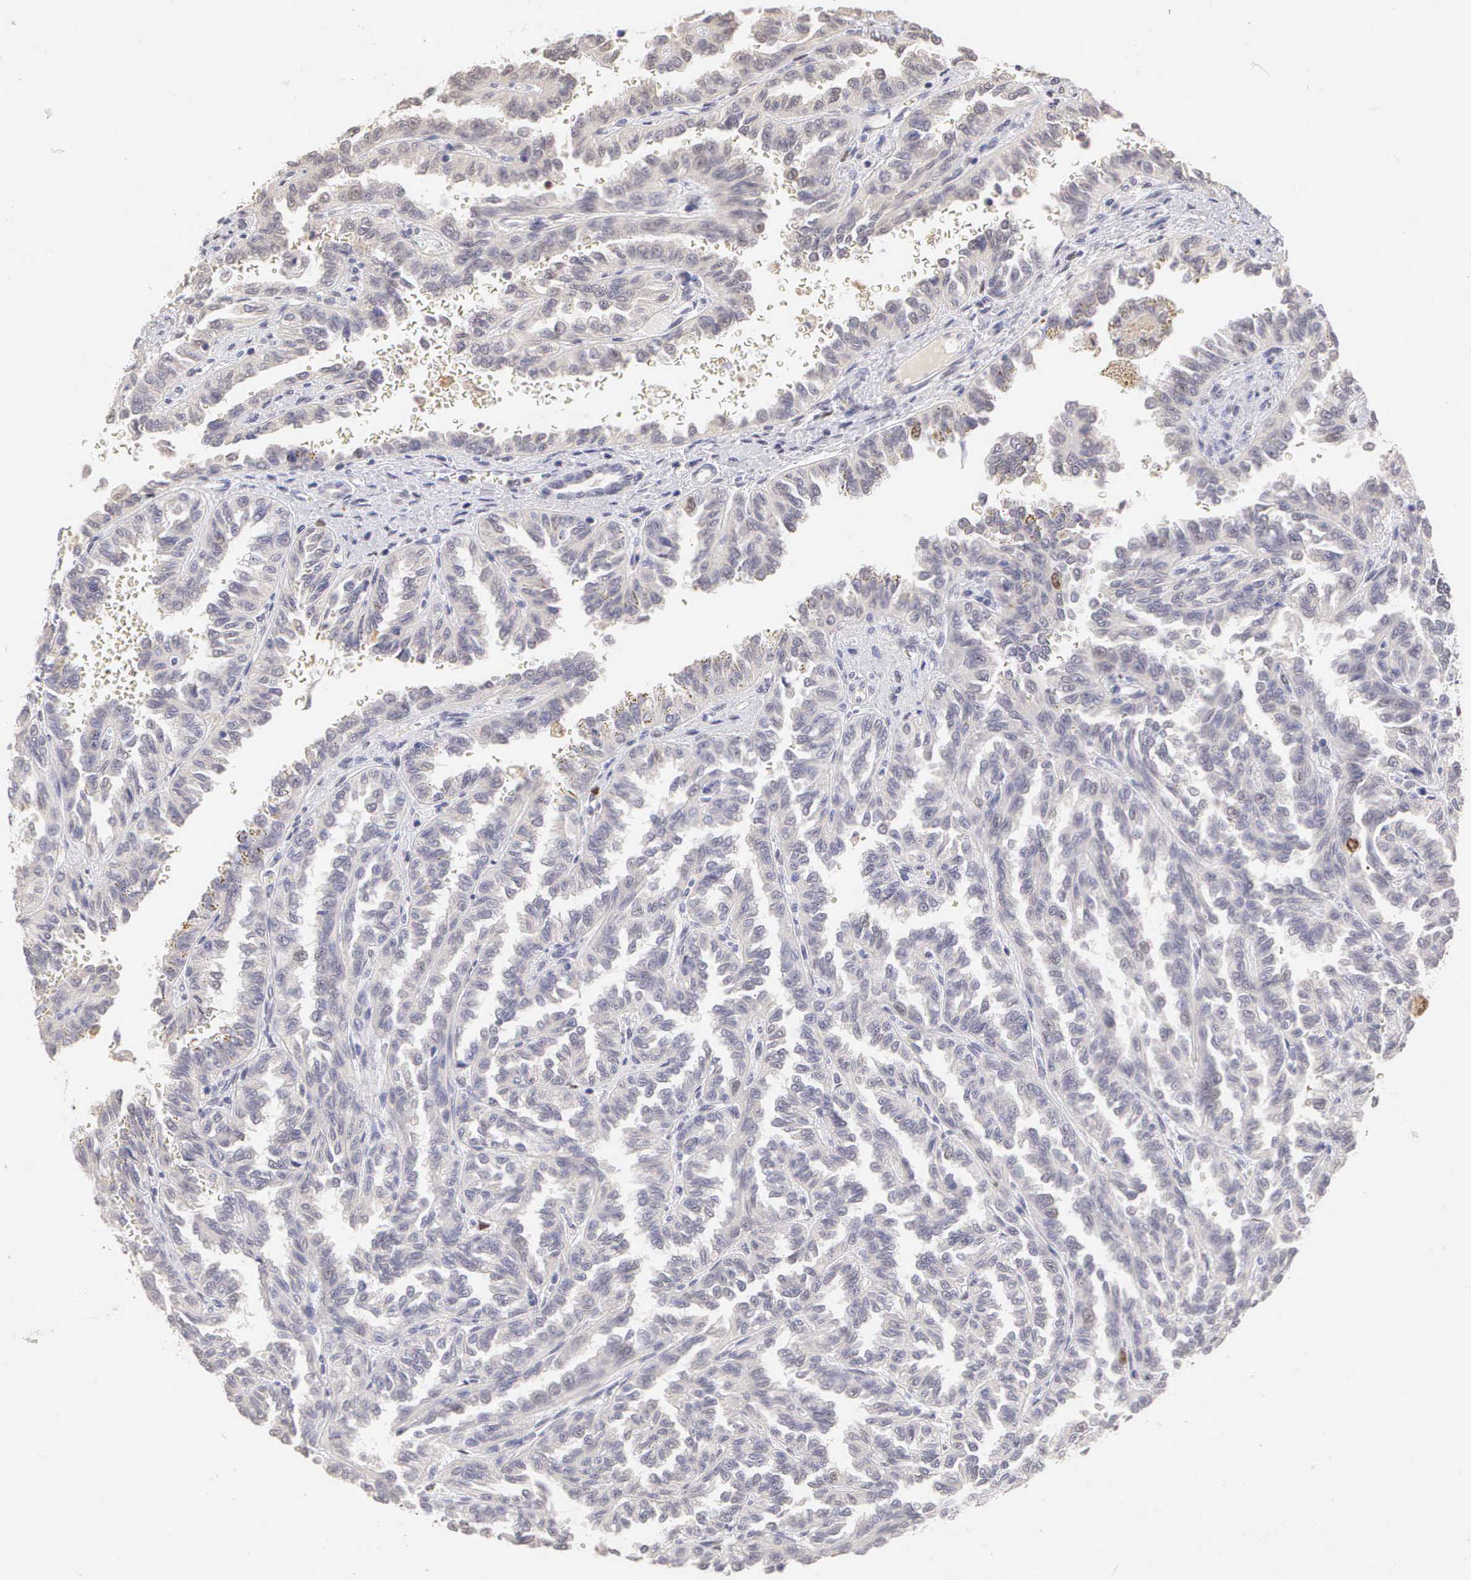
{"staining": {"intensity": "negative", "quantity": "none", "location": "none"}, "tissue": "renal cancer", "cell_type": "Tumor cells", "image_type": "cancer", "snomed": [{"axis": "morphology", "description": "Inflammation, NOS"}, {"axis": "morphology", "description": "Adenocarcinoma, NOS"}, {"axis": "topography", "description": "Kidney"}], "caption": "Human renal adenocarcinoma stained for a protein using immunohistochemistry reveals no expression in tumor cells.", "gene": "MKI67", "patient": {"sex": "male", "age": 68}}